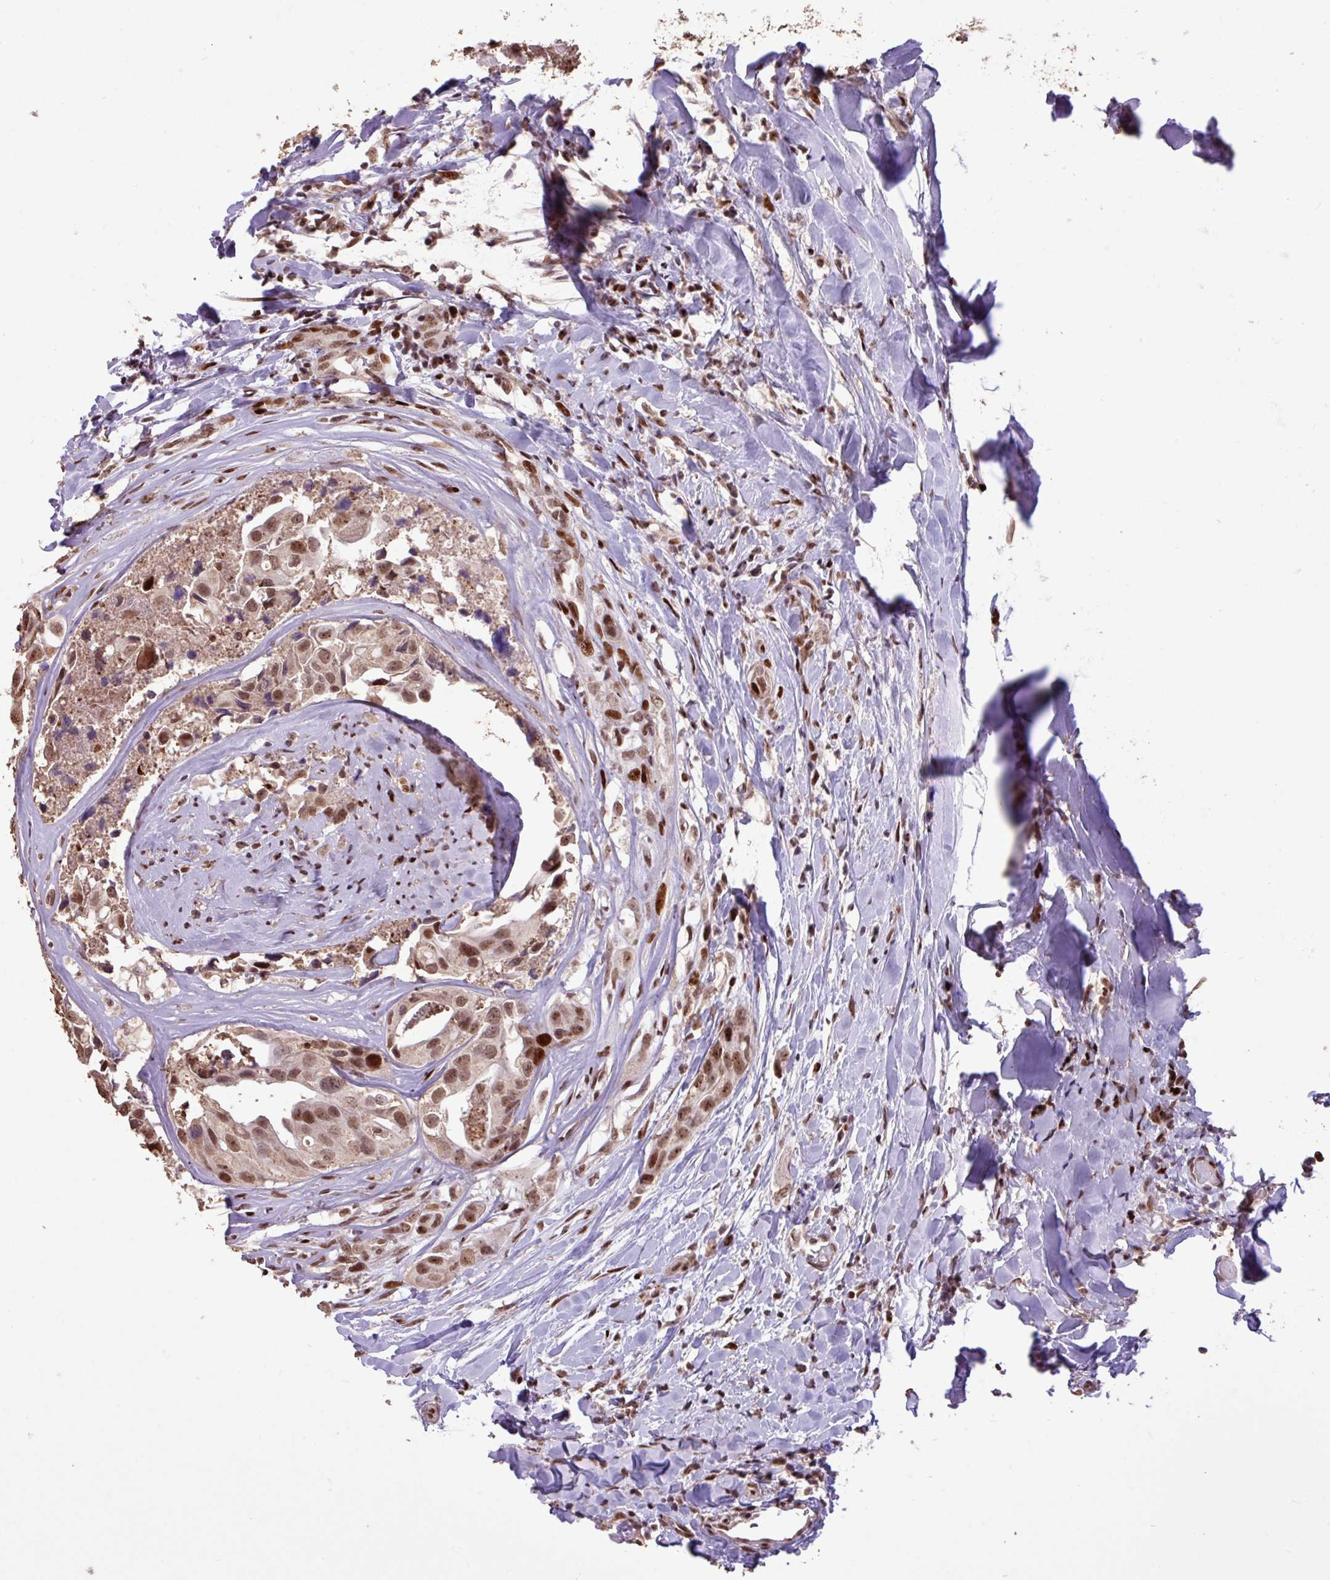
{"staining": {"intensity": "moderate", "quantity": ">75%", "location": "nuclear"}, "tissue": "head and neck cancer", "cell_type": "Tumor cells", "image_type": "cancer", "snomed": [{"axis": "morphology", "description": "Adenocarcinoma, NOS"}, {"axis": "morphology", "description": "Adenocarcinoma, metastatic, NOS"}, {"axis": "topography", "description": "Head-Neck"}], "caption": "Immunohistochemistry (IHC) photomicrograph of human head and neck cancer stained for a protein (brown), which exhibits medium levels of moderate nuclear staining in approximately >75% of tumor cells.", "gene": "ZNF709", "patient": {"sex": "male", "age": 75}}